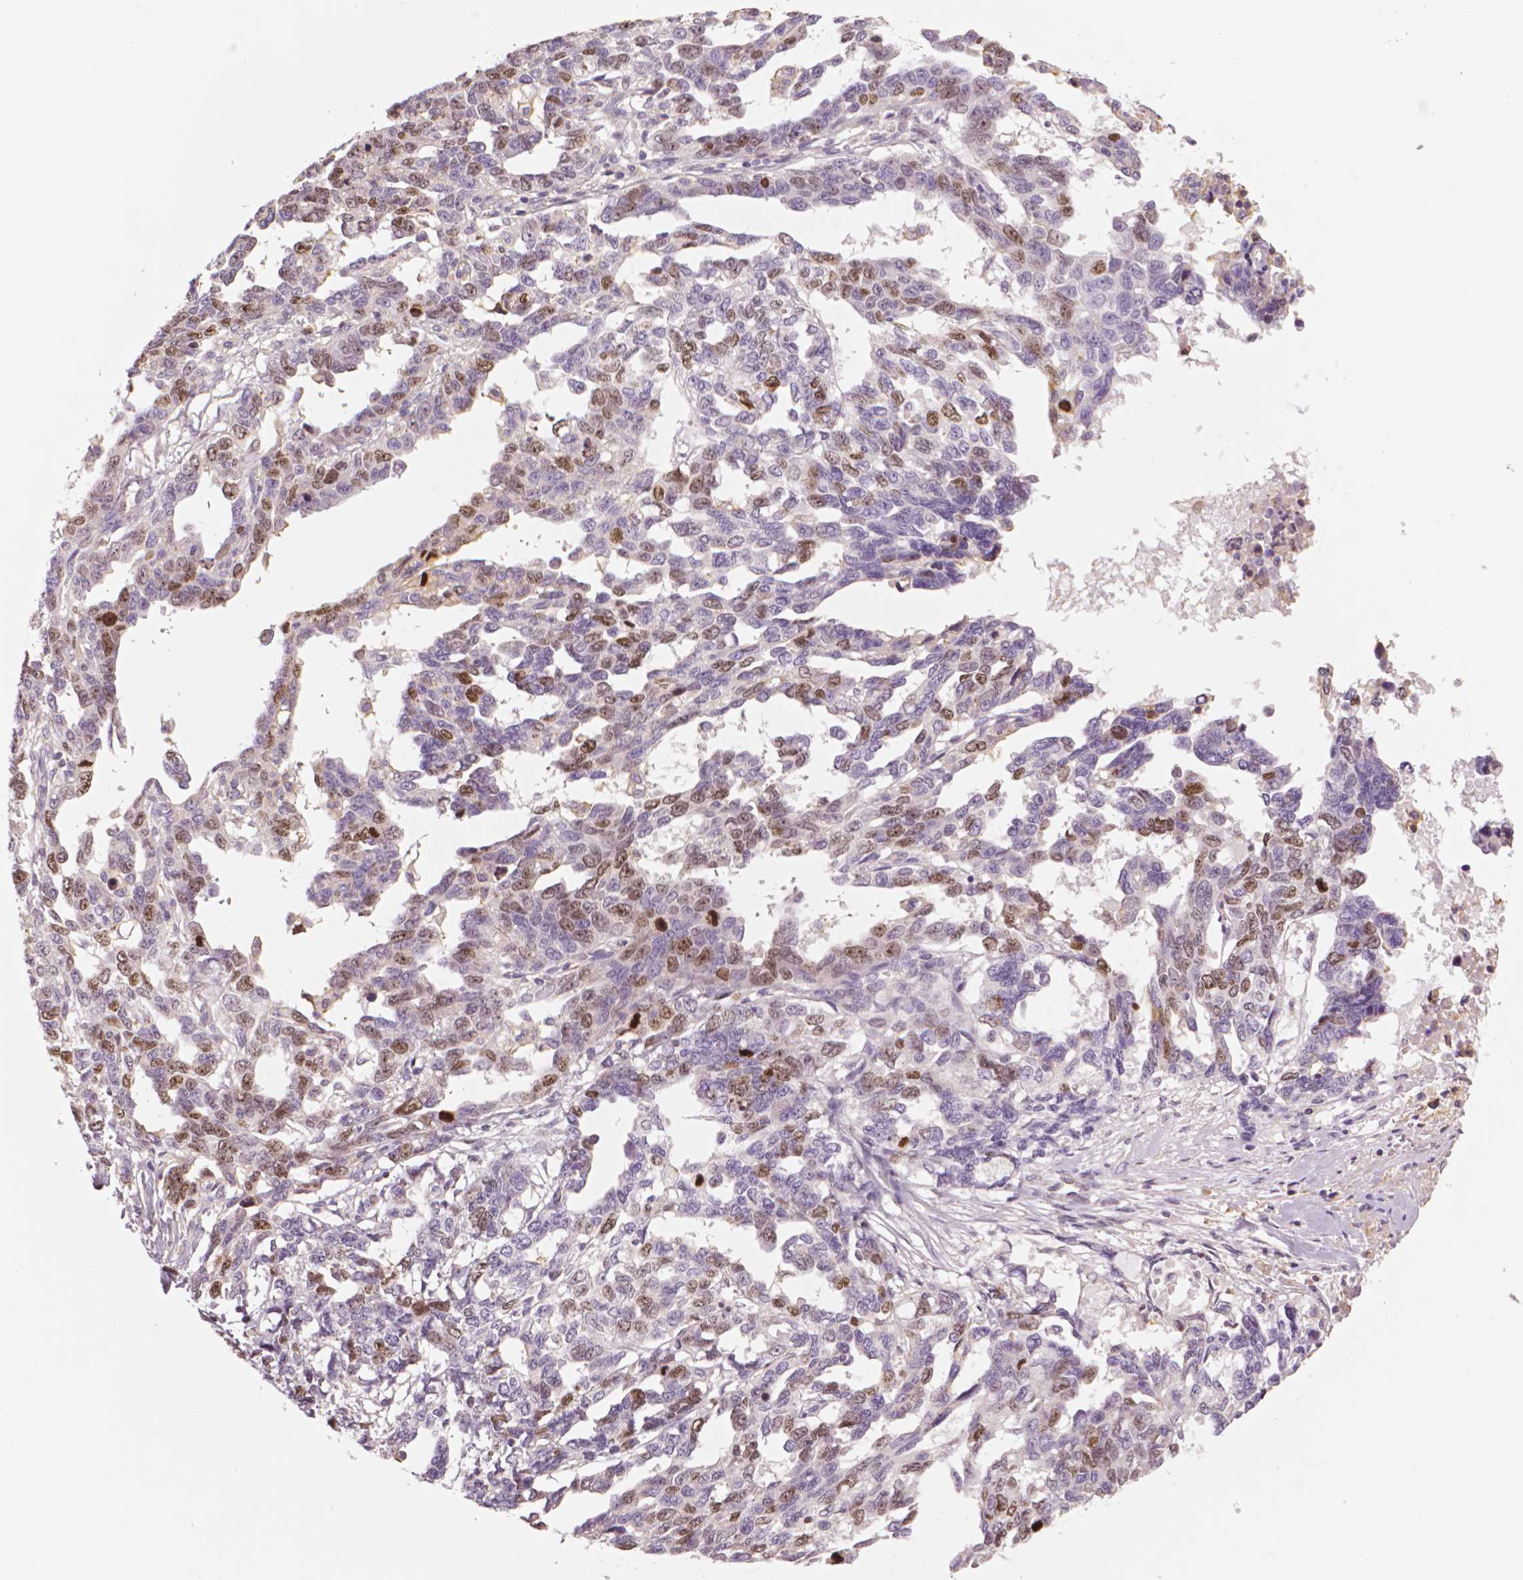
{"staining": {"intensity": "moderate", "quantity": "25%-75%", "location": "nuclear"}, "tissue": "ovarian cancer", "cell_type": "Tumor cells", "image_type": "cancer", "snomed": [{"axis": "morphology", "description": "Cystadenocarcinoma, serous, NOS"}, {"axis": "topography", "description": "Ovary"}], "caption": "A micrograph of human ovarian cancer stained for a protein exhibits moderate nuclear brown staining in tumor cells.", "gene": "MKI67", "patient": {"sex": "female", "age": 69}}